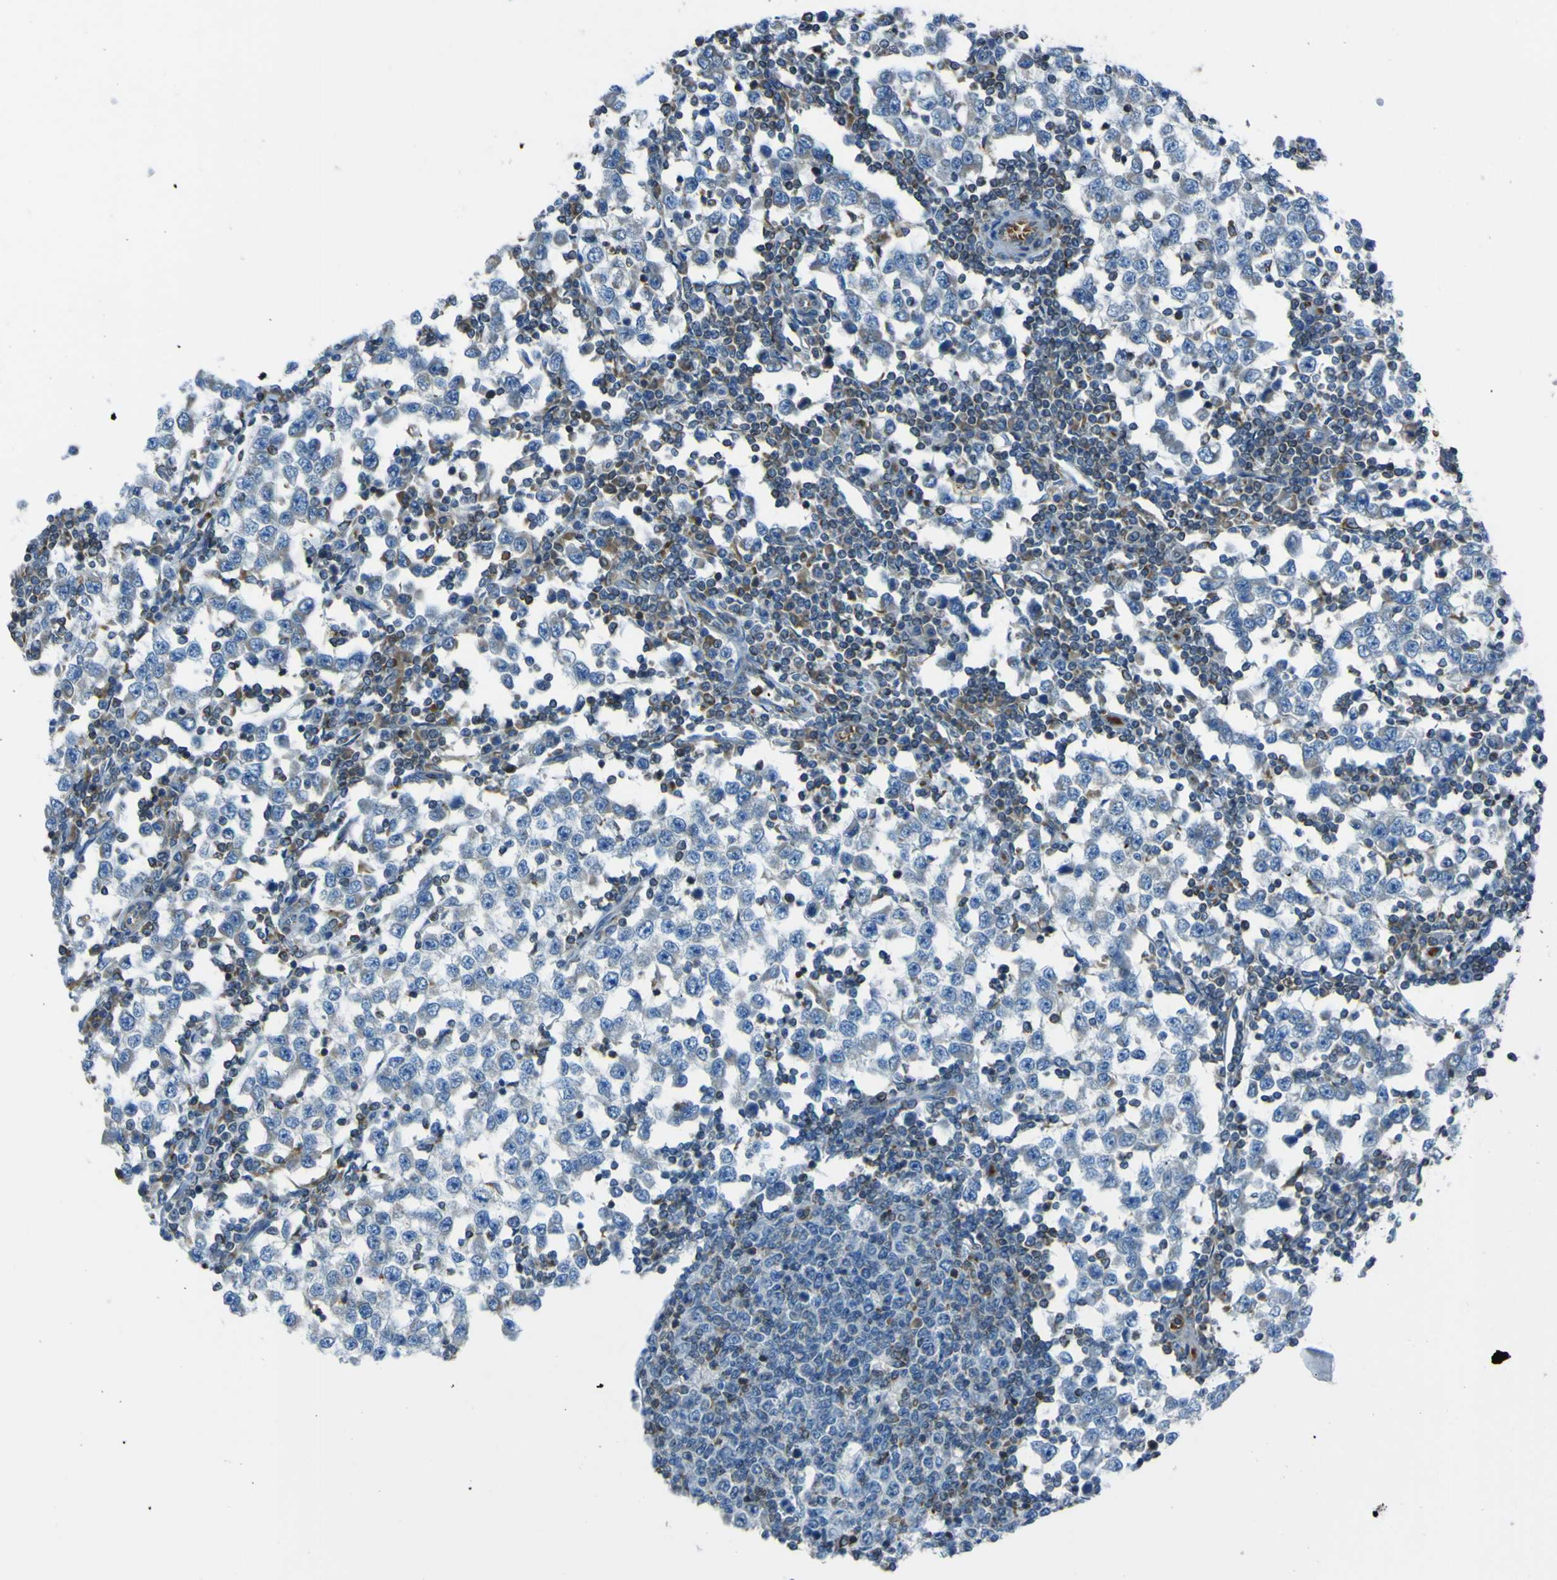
{"staining": {"intensity": "negative", "quantity": "none", "location": "none"}, "tissue": "testis cancer", "cell_type": "Tumor cells", "image_type": "cancer", "snomed": [{"axis": "morphology", "description": "Seminoma, NOS"}, {"axis": "topography", "description": "Testis"}], "caption": "Immunohistochemistry (IHC) image of neoplastic tissue: seminoma (testis) stained with DAB shows no significant protein expression in tumor cells.", "gene": "STIM1", "patient": {"sex": "male", "age": 65}}